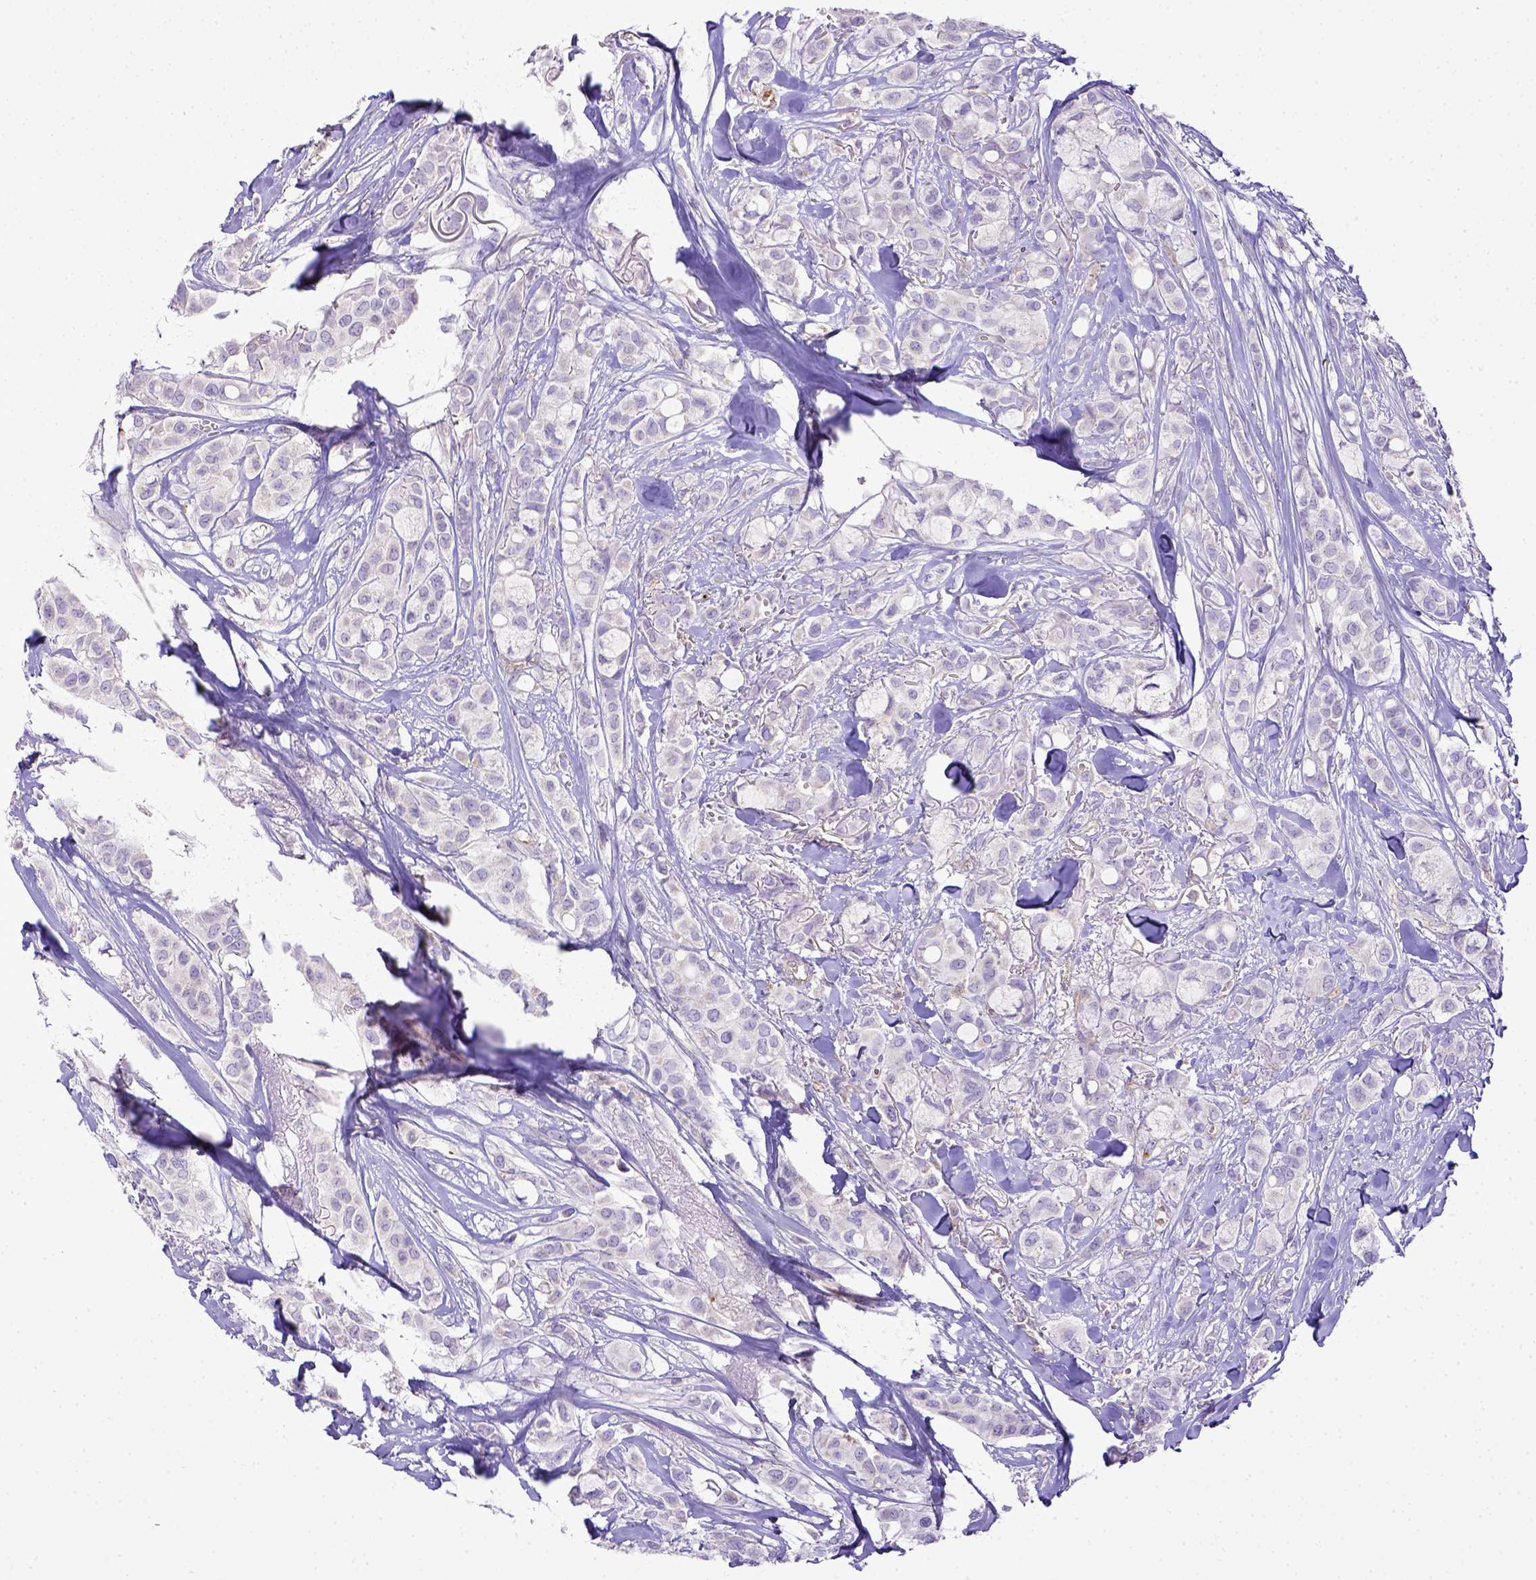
{"staining": {"intensity": "negative", "quantity": "none", "location": "none"}, "tissue": "breast cancer", "cell_type": "Tumor cells", "image_type": "cancer", "snomed": [{"axis": "morphology", "description": "Duct carcinoma"}, {"axis": "topography", "description": "Breast"}], "caption": "Human intraductal carcinoma (breast) stained for a protein using immunohistochemistry (IHC) demonstrates no positivity in tumor cells.", "gene": "CD40", "patient": {"sex": "female", "age": 85}}